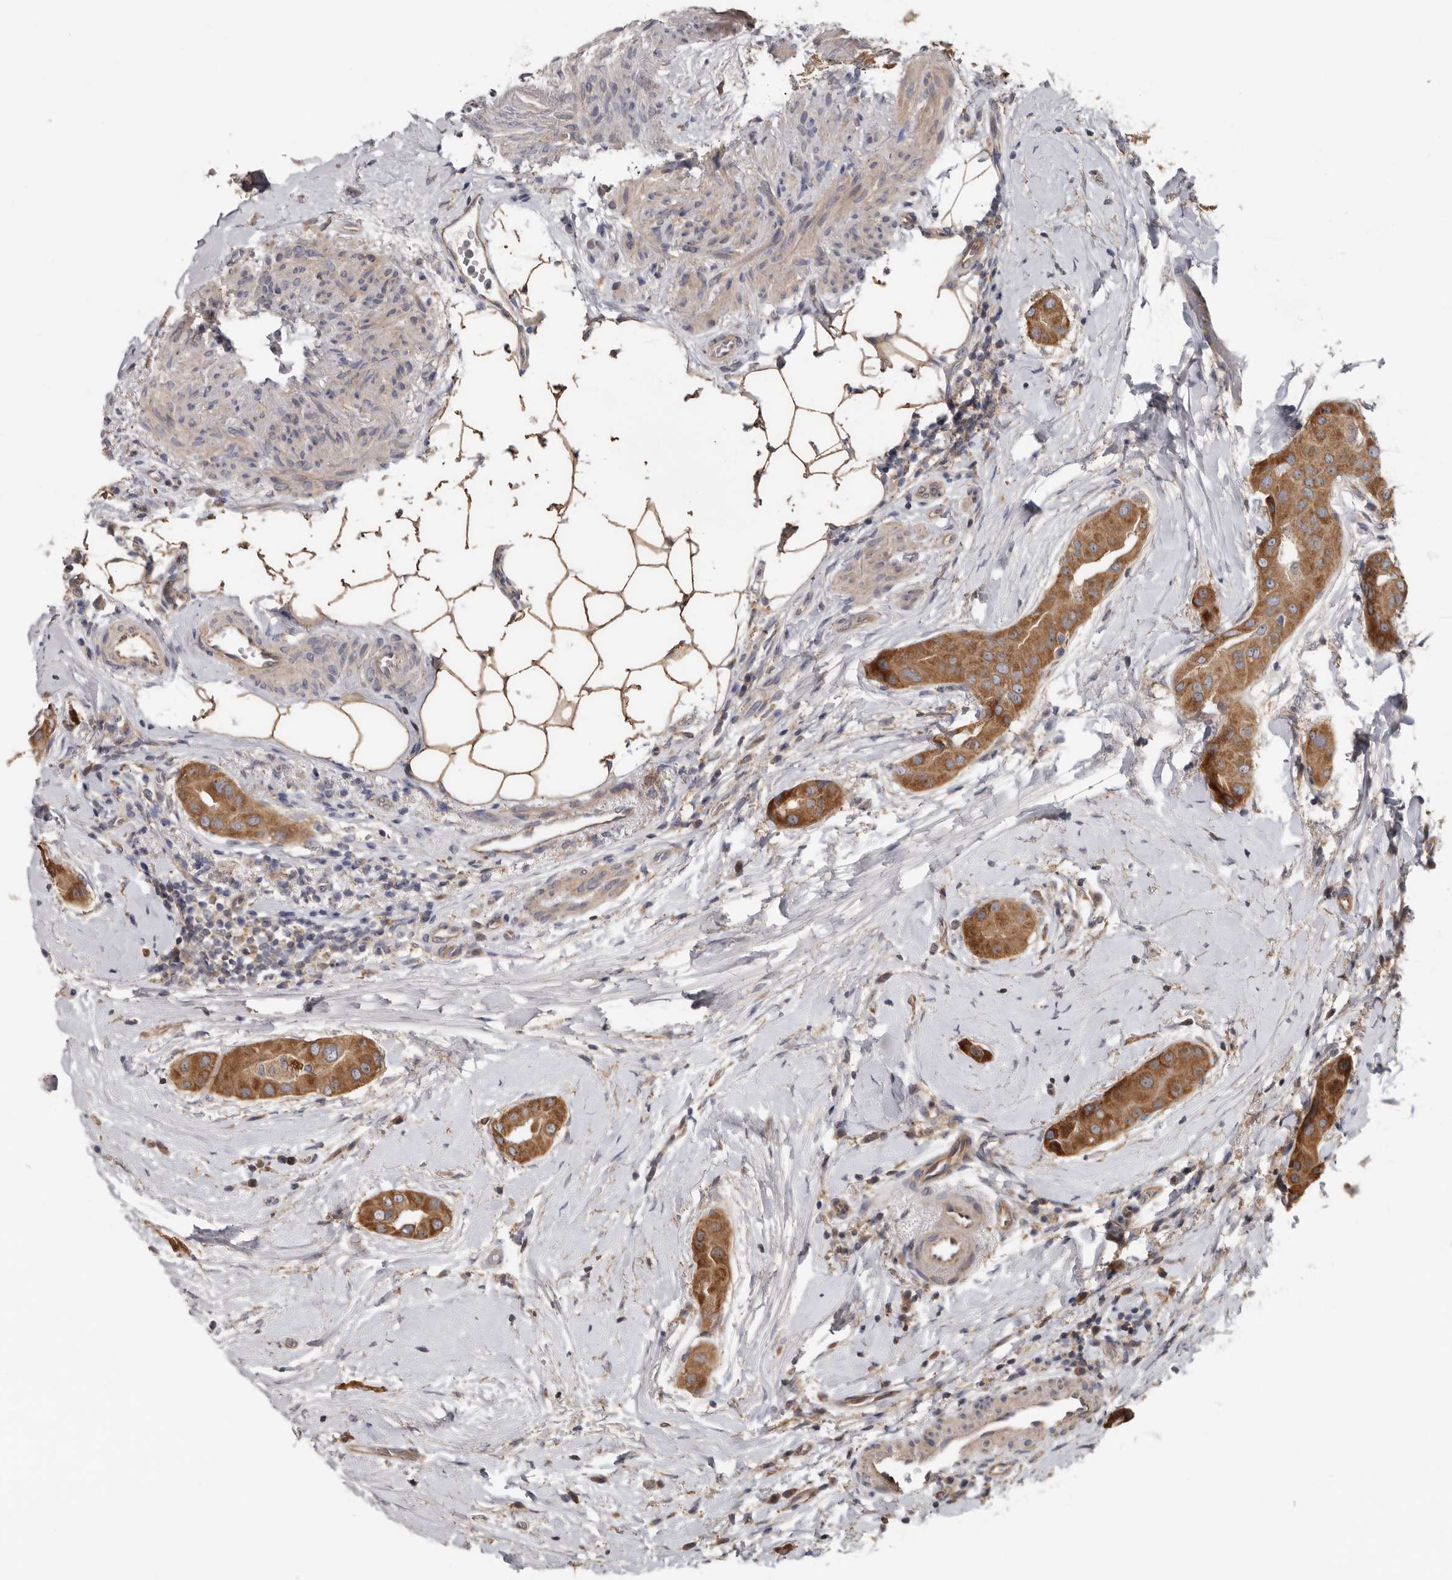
{"staining": {"intensity": "moderate", "quantity": ">75%", "location": "cytoplasmic/membranous"}, "tissue": "thyroid cancer", "cell_type": "Tumor cells", "image_type": "cancer", "snomed": [{"axis": "morphology", "description": "Papillary adenocarcinoma, NOS"}, {"axis": "topography", "description": "Thyroid gland"}], "caption": "Brown immunohistochemical staining in thyroid cancer (papillary adenocarcinoma) exhibits moderate cytoplasmic/membranous staining in approximately >75% of tumor cells.", "gene": "HINT3", "patient": {"sex": "male", "age": 33}}